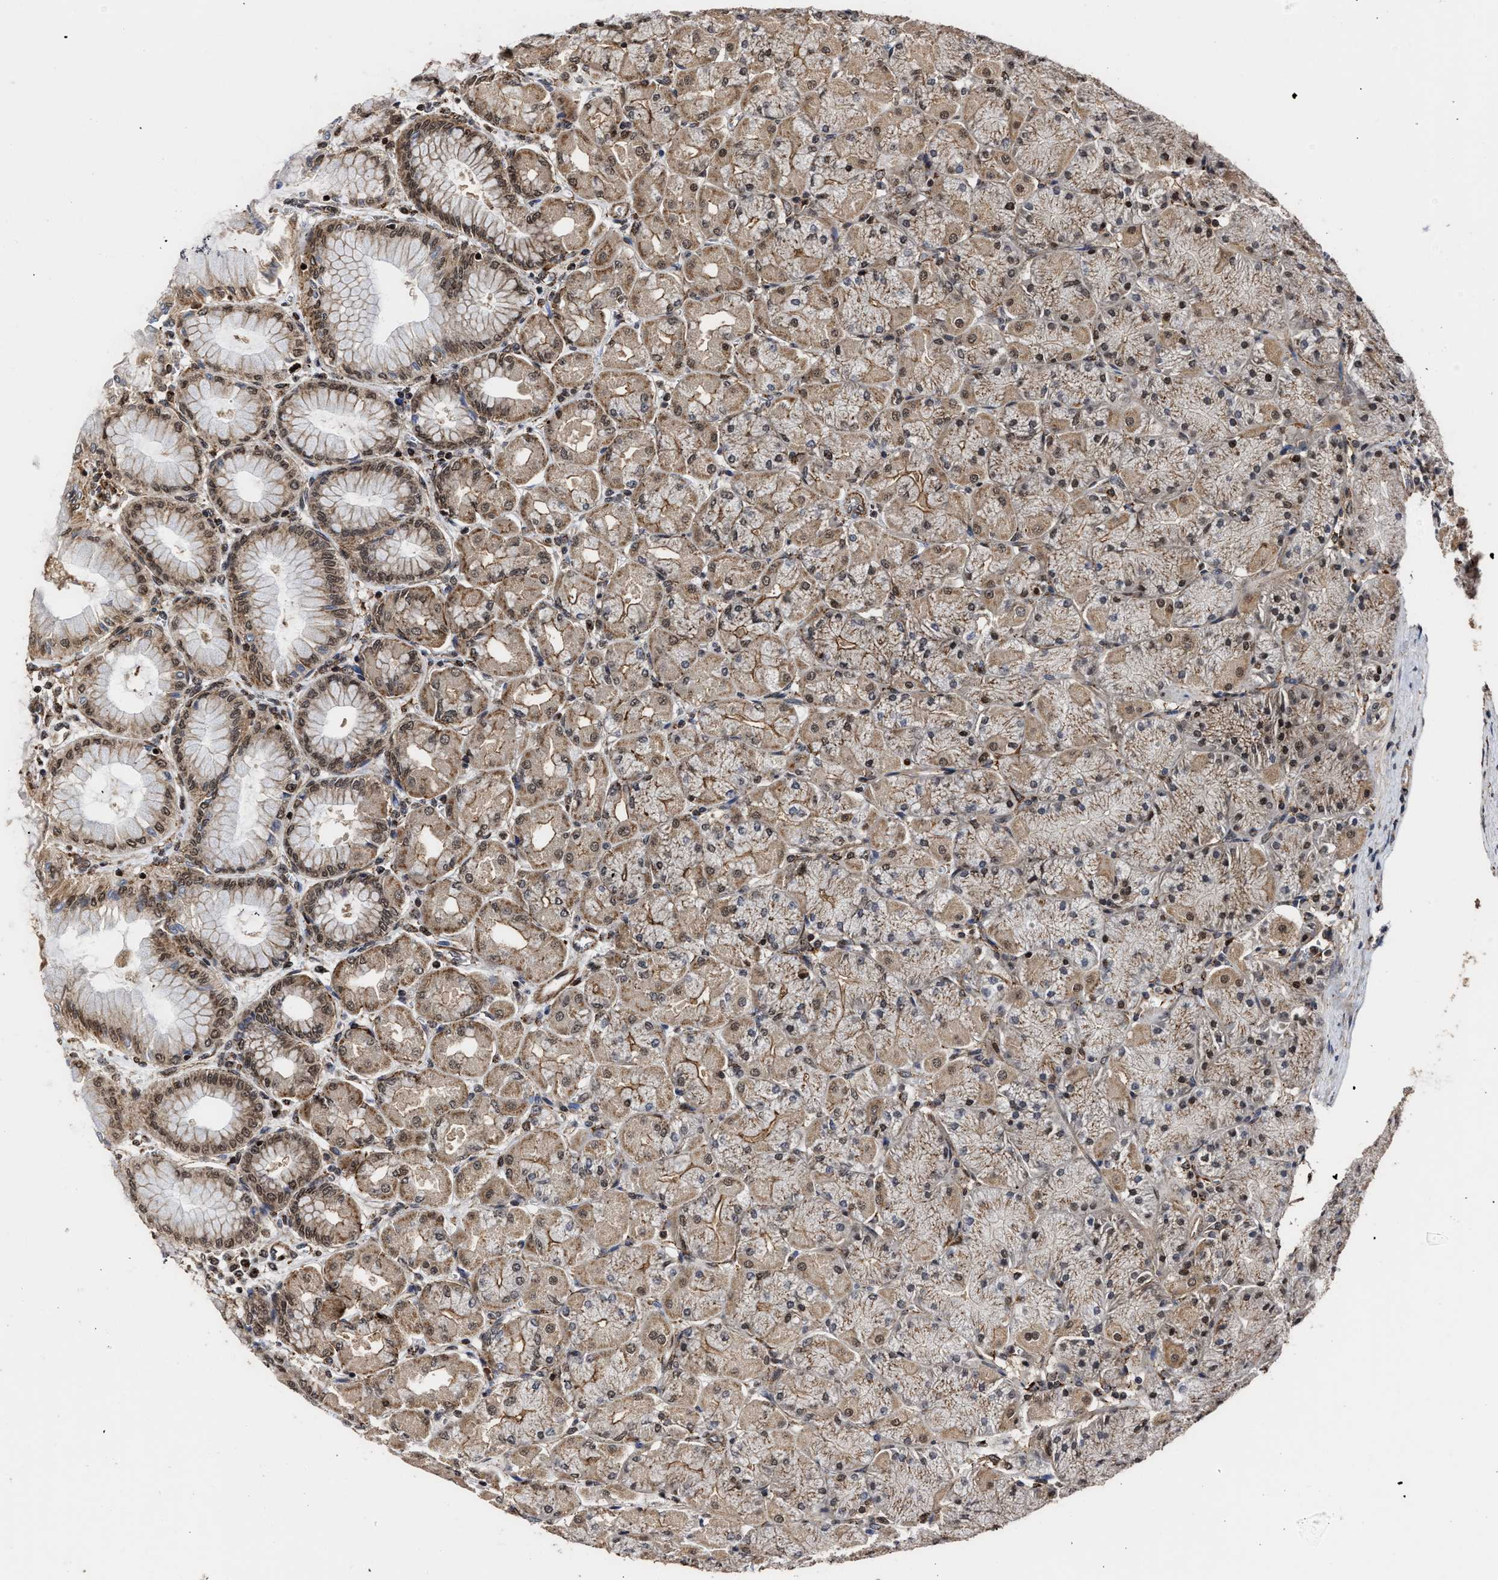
{"staining": {"intensity": "moderate", "quantity": ">75%", "location": "cytoplasmic/membranous,nuclear"}, "tissue": "stomach", "cell_type": "Glandular cells", "image_type": "normal", "snomed": [{"axis": "morphology", "description": "Normal tissue, NOS"}, {"axis": "topography", "description": "Stomach, upper"}], "caption": "A high-resolution photomicrograph shows IHC staining of normal stomach, which displays moderate cytoplasmic/membranous,nuclear staining in about >75% of glandular cells.", "gene": "SEPTIN2", "patient": {"sex": "female", "age": 56}}